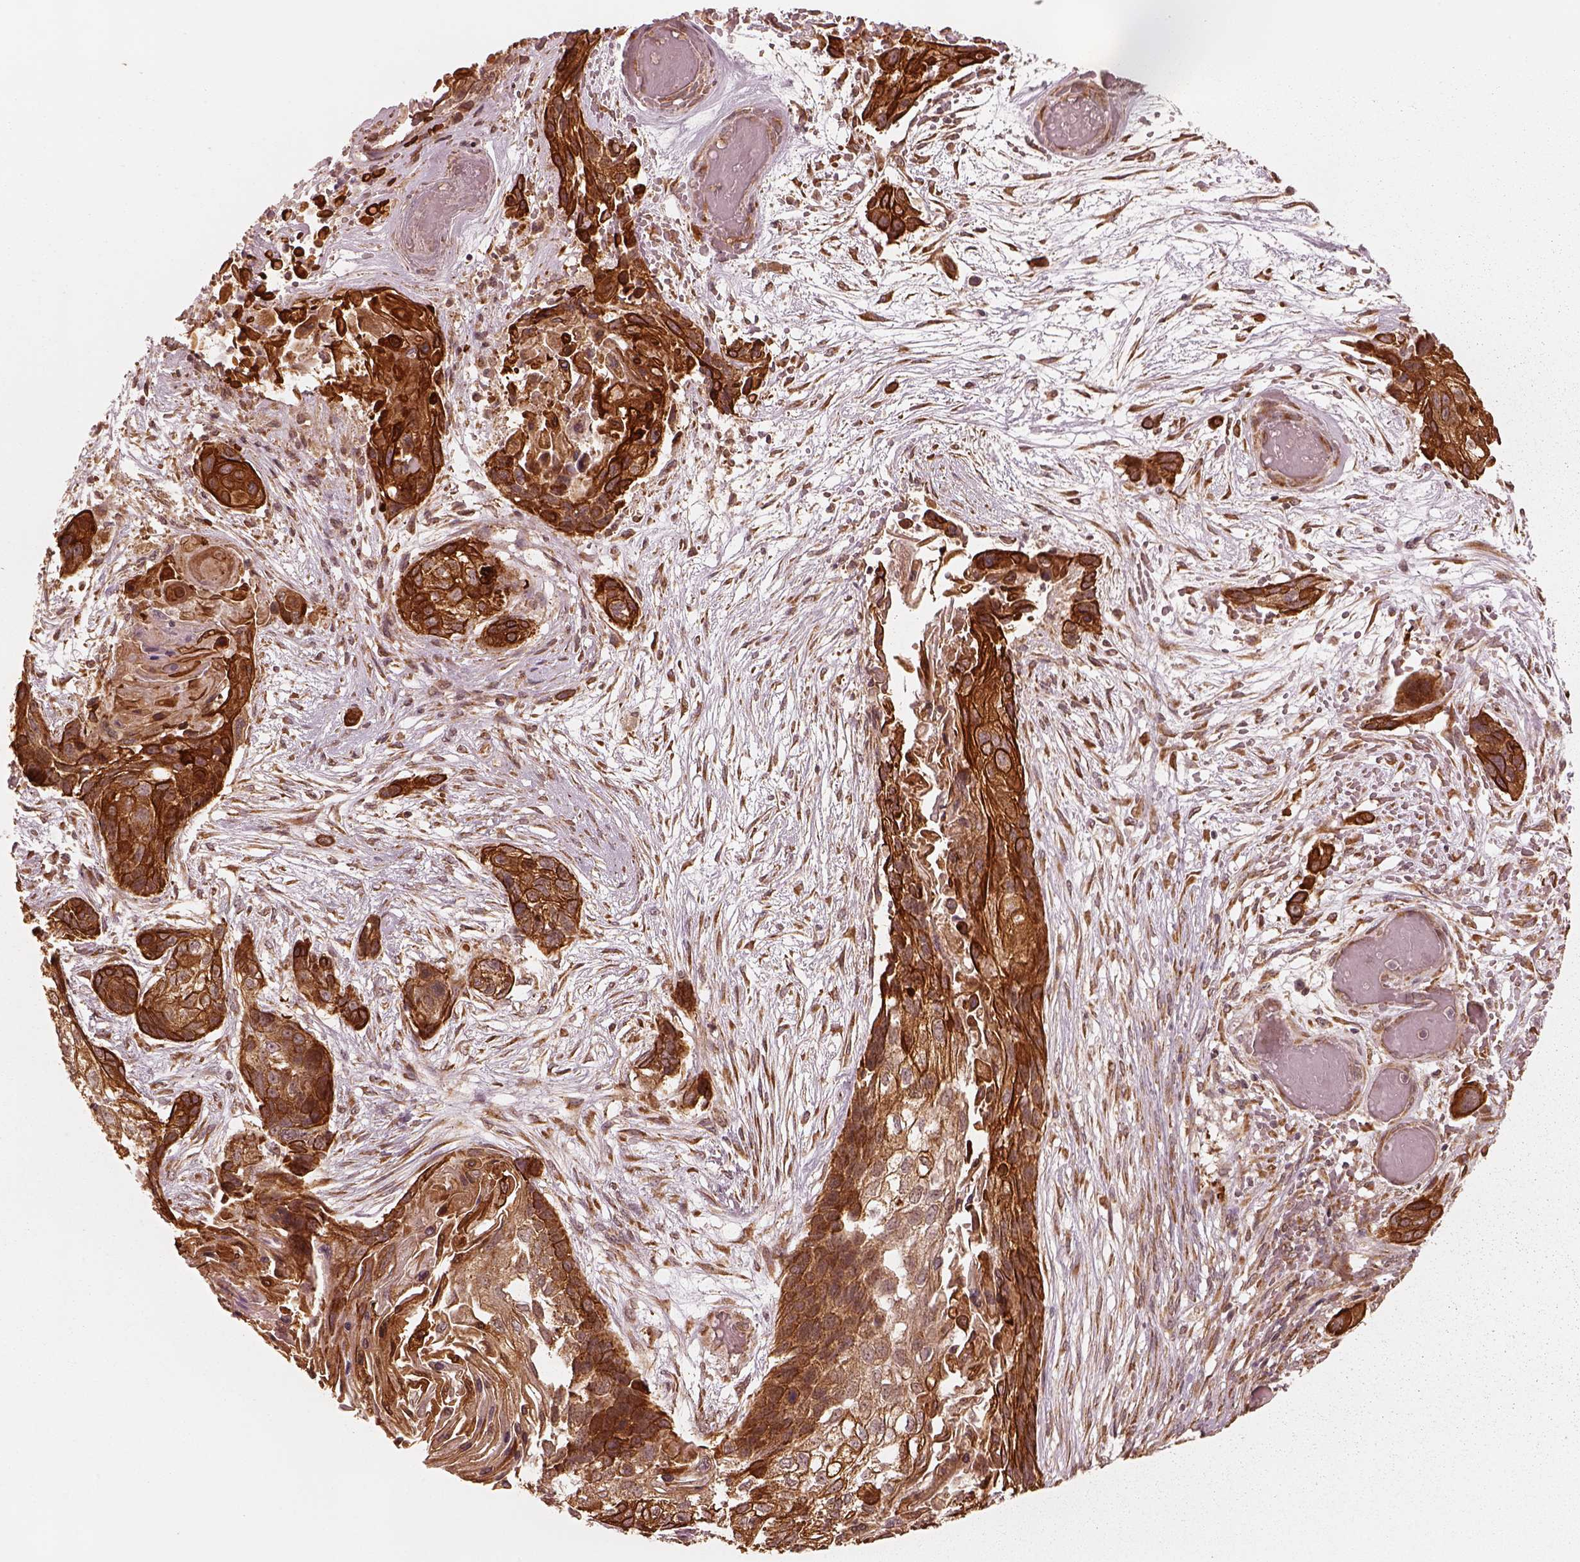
{"staining": {"intensity": "strong", "quantity": ">75%", "location": "cytoplasmic/membranous"}, "tissue": "lung cancer", "cell_type": "Tumor cells", "image_type": "cancer", "snomed": [{"axis": "morphology", "description": "Squamous cell carcinoma, NOS"}, {"axis": "topography", "description": "Lung"}], "caption": "Immunohistochemical staining of lung squamous cell carcinoma reveals strong cytoplasmic/membranous protein staining in approximately >75% of tumor cells.", "gene": "DNAJC25", "patient": {"sex": "male", "age": 69}}